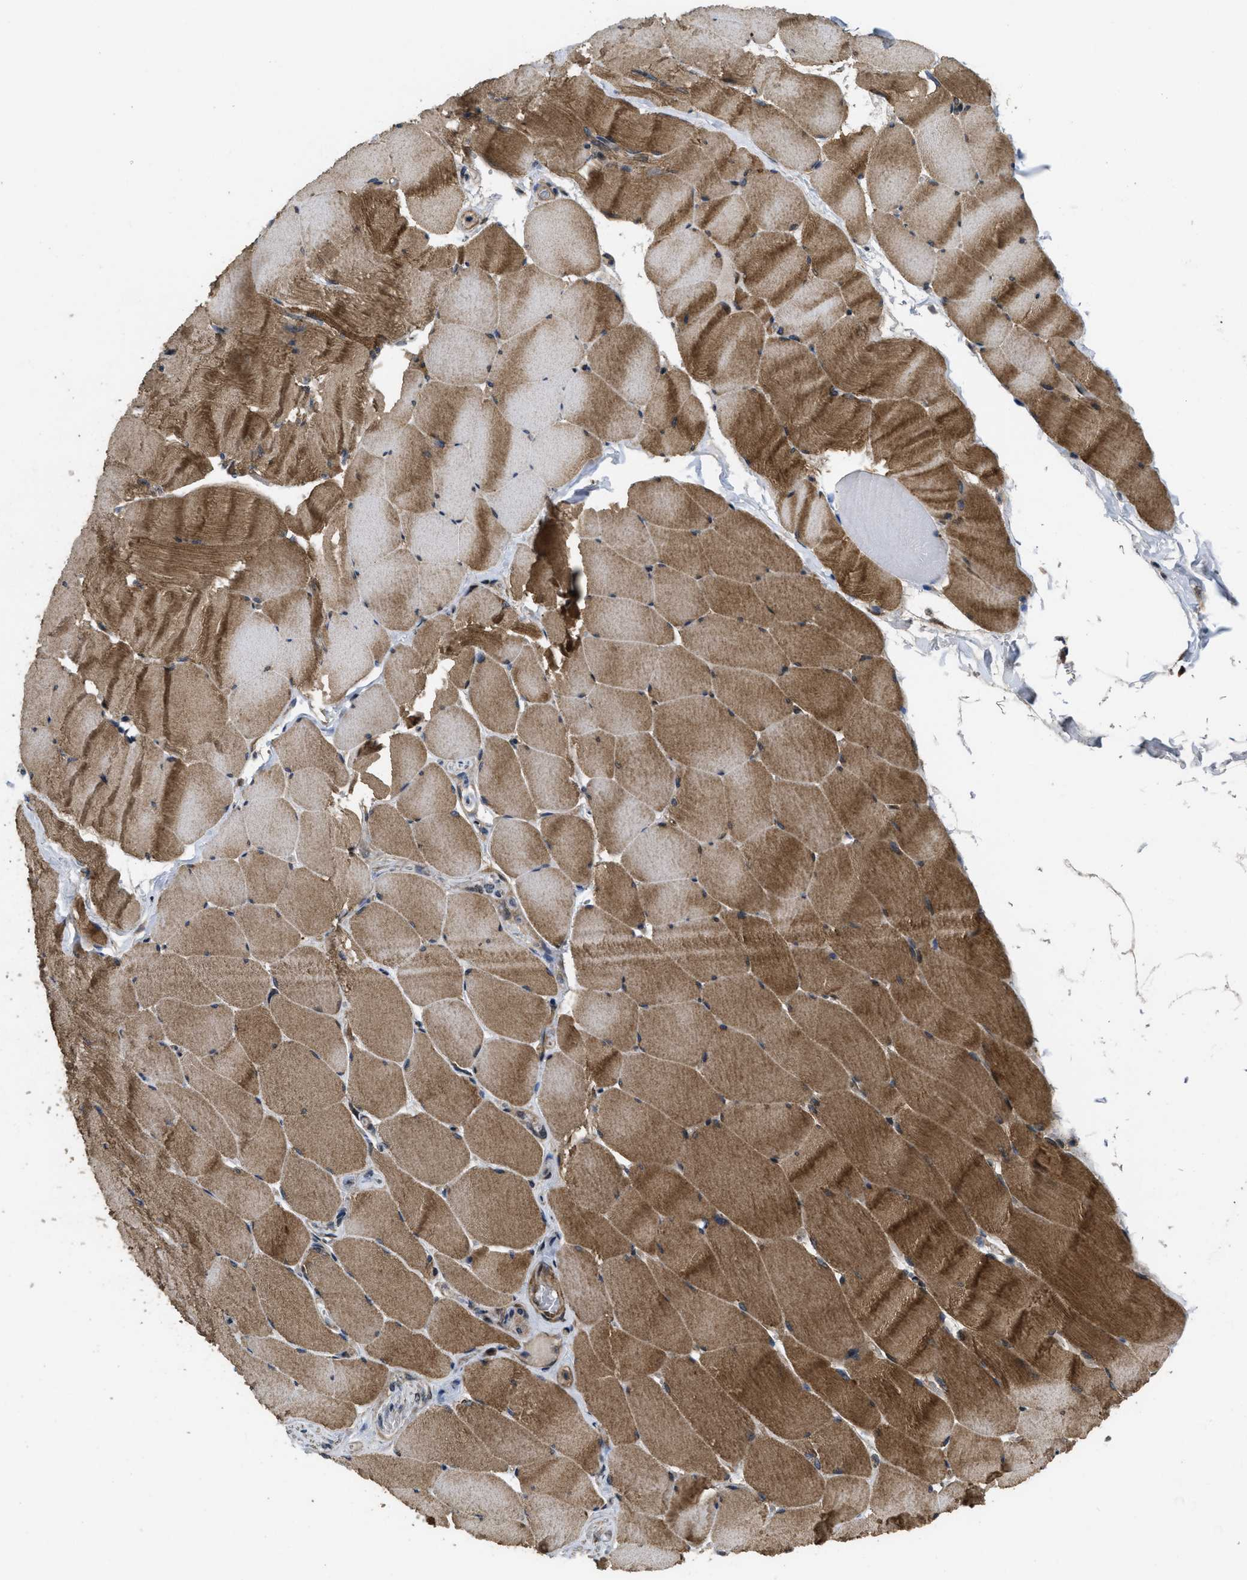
{"staining": {"intensity": "moderate", "quantity": ">75%", "location": "cytoplasmic/membranous"}, "tissue": "skeletal muscle", "cell_type": "Myocytes", "image_type": "normal", "snomed": [{"axis": "morphology", "description": "Normal tissue, NOS"}, {"axis": "topography", "description": "Skeletal muscle"}], "caption": "An IHC photomicrograph of normal tissue is shown. Protein staining in brown highlights moderate cytoplasmic/membranous positivity in skeletal muscle within myocytes. The protein of interest is shown in brown color, while the nuclei are stained blue.", "gene": "FZD6", "patient": {"sex": "male", "age": 62}}